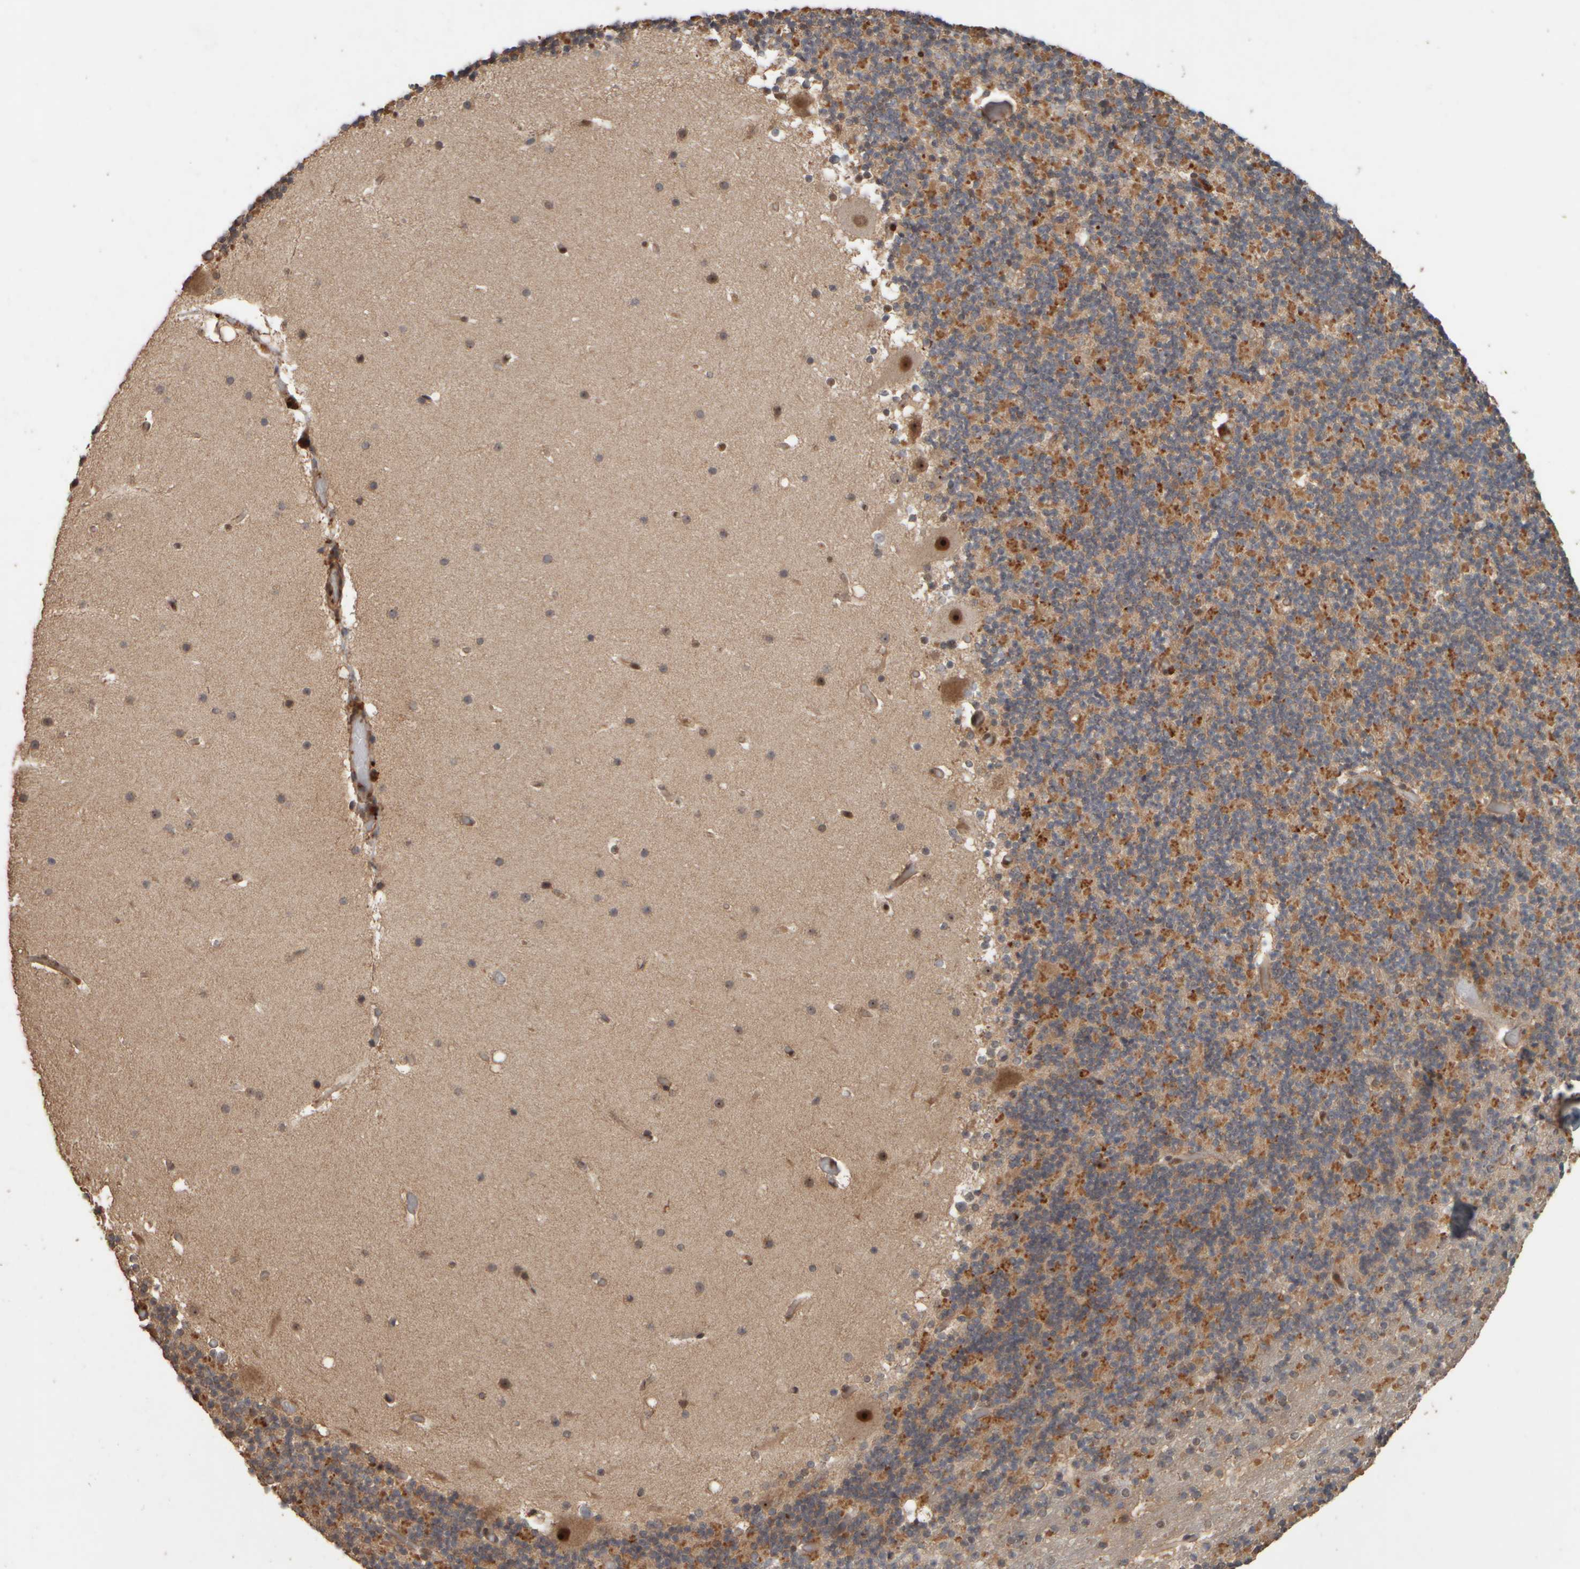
{"staining": {"intensity": "moderate", "quantity": "25%-75%", "location": "cytoplasmic/membranous"}, "tissue": "cerebellum", "cell_type": "Cells in granular layer", "image_type": "normal", "snomed": [{"axis": "morphology", "description": "Normal tissue, NOS"}, {"axis": "topography", "description": "Cerebellum"}], "caption": "High-power microscopy captured an IHC micrograph of benign cerebellum, revealing moderate cytoplasmic/membranous positivity in about 25%-75% of cells in granular layer. The protein is stained brown, and the nuclei are stained in blue (DAB IHC with brightfield microscopy, high magnification).", "gene": "SPHK1", "patient": {"sex": "male", "age": 57}}